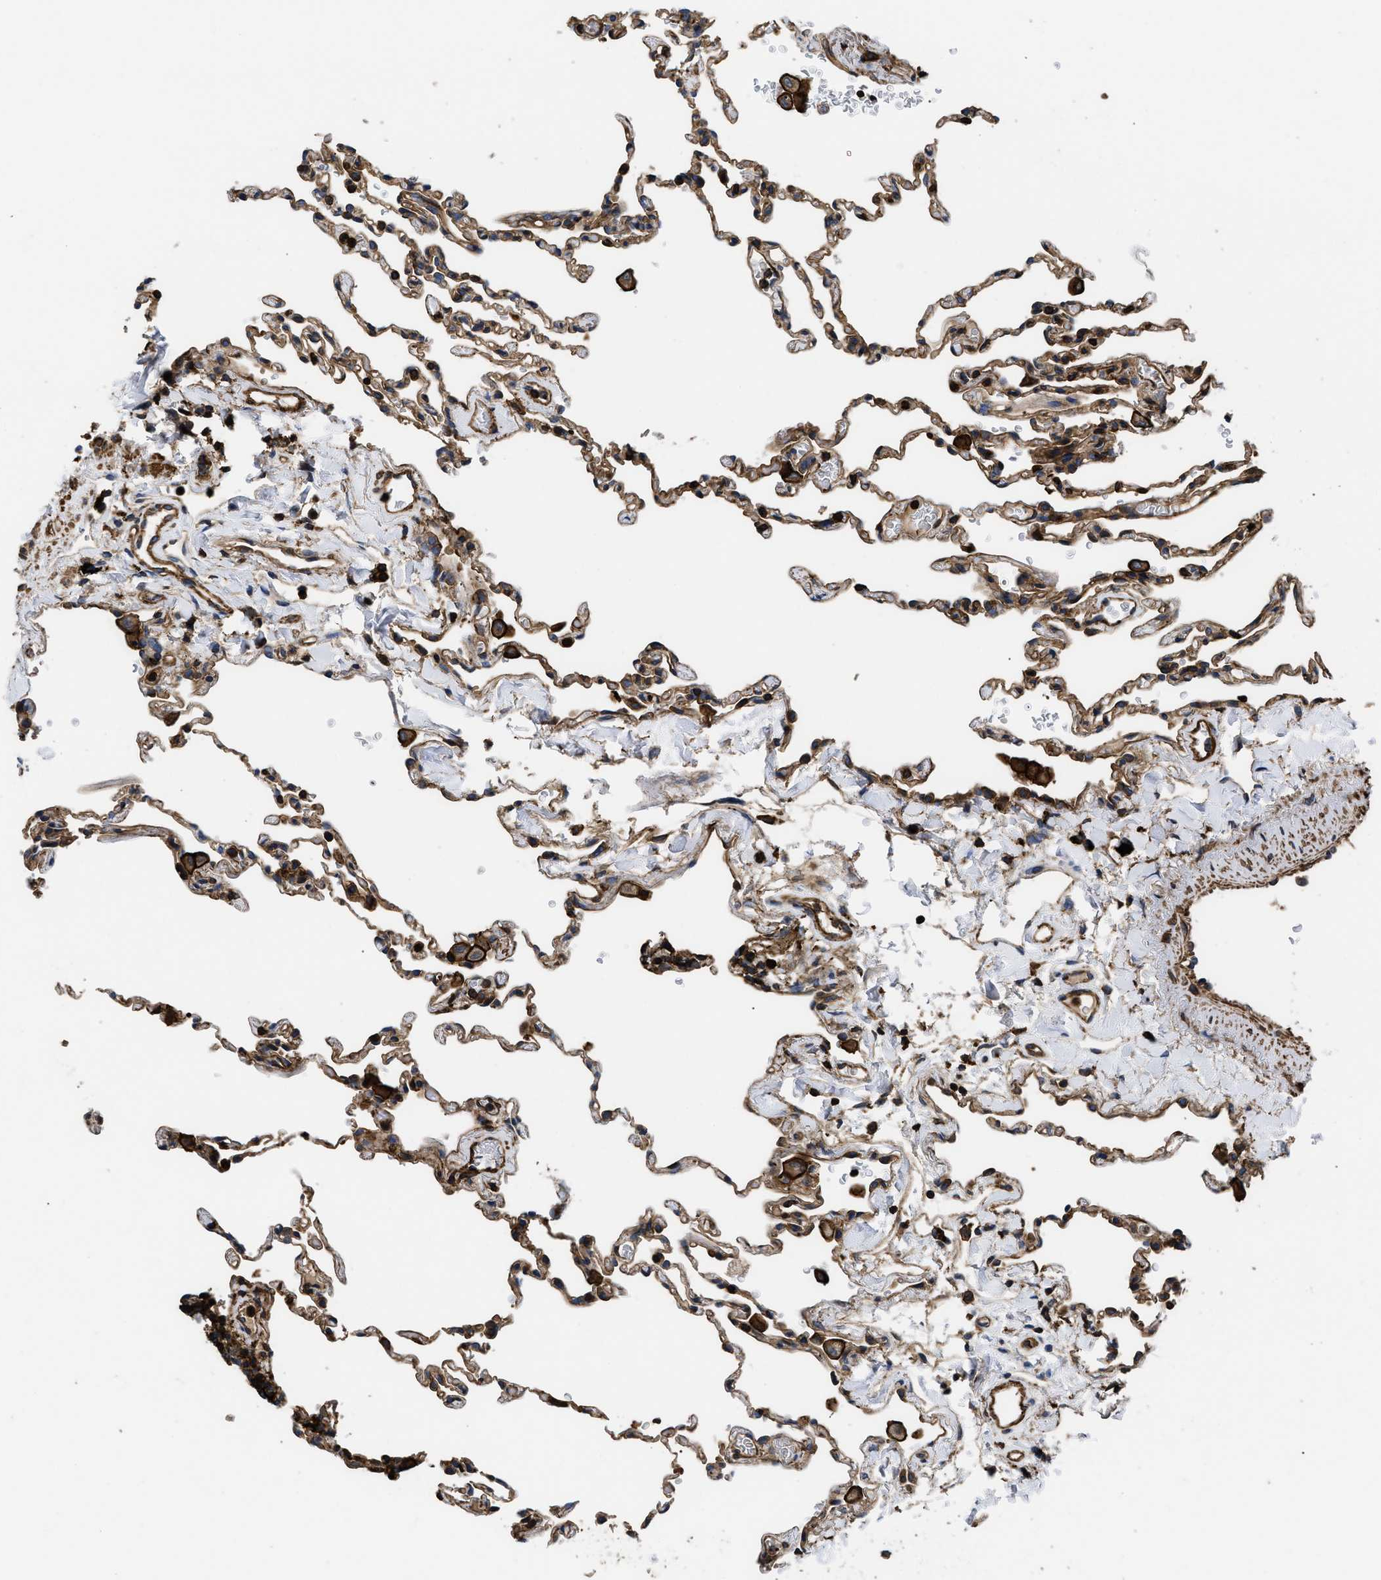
{"staining": {"intensity": "moderate", "quantity": ">75%", "location": "cytoplasmic/membranous"}, "tissue": "lung", "cell_type": "Alveolar cells", "image_type": "normal", "snomed": [{"axis": "morphology", "description": "Normal tissue, NOS"}, {"axis": "topography", "description": "Lung"}], "caption": "This photomicrograph demonstrates IHC staining of benign human lung, with medium moderate cytoplasmic/membranous staining in about >75% of alveolar cells.", "gene": "SCUBE2", "patient": {"sex": "male", "age": 59}}